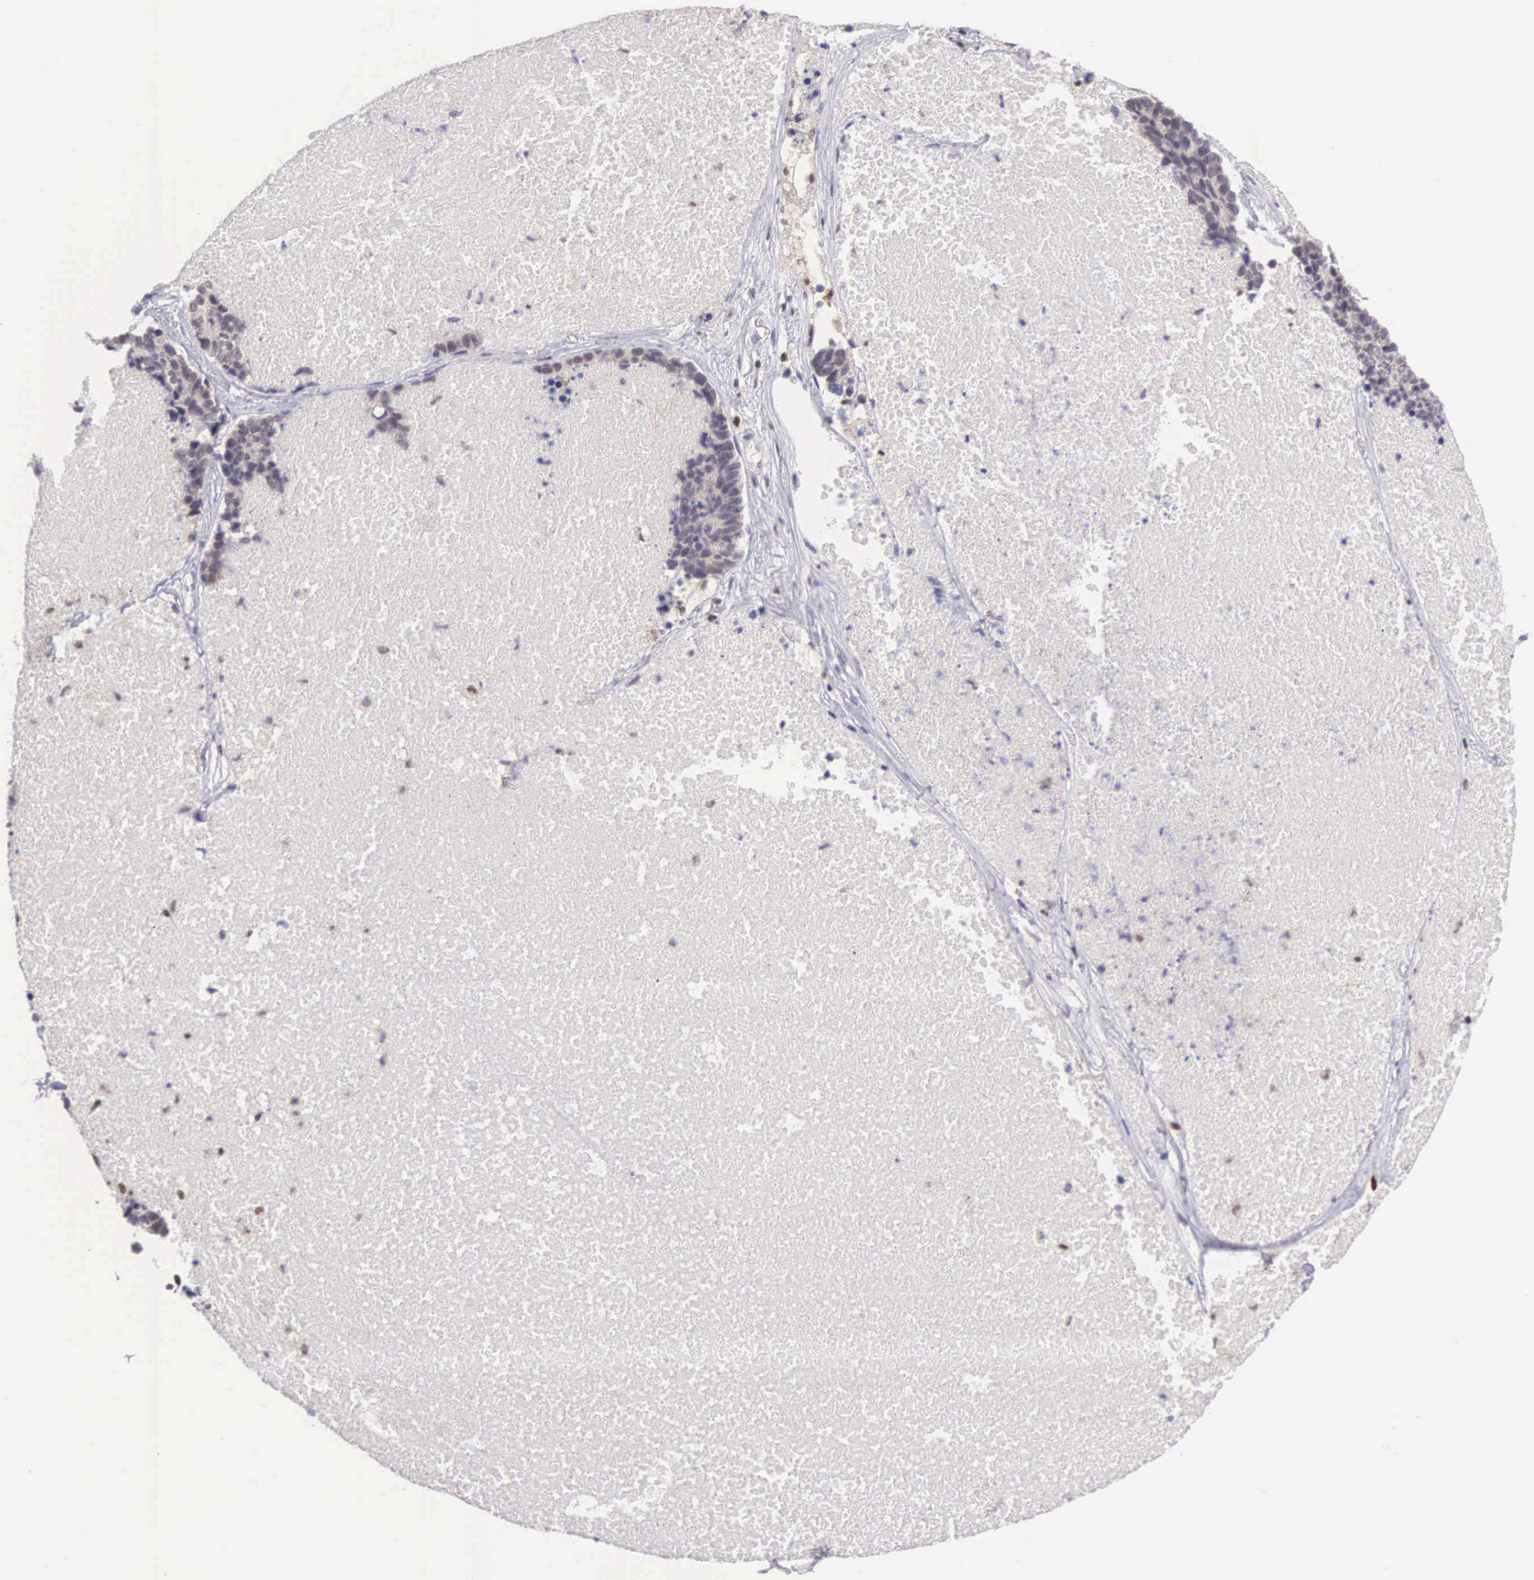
{"staining": {"intensity": "moderate", "quantity": "<25%", "location": "nuclear"}, "tissue": "lung cancer", "cell_type": "Tumor cells", "image_type": "cancer", "snomed": [{"axis": "morphology", "description": "Neoplasm, malignant, NOS"}, {"axis": "topography", "description": "Lung"}], "caption": "Immunohistochemical staining of lung cancer reveals low levels of moderate nuclear expression in about <25% of tumor cells.", "gene": "GRK3", "patient": {"sex": "female", "age": 75}}